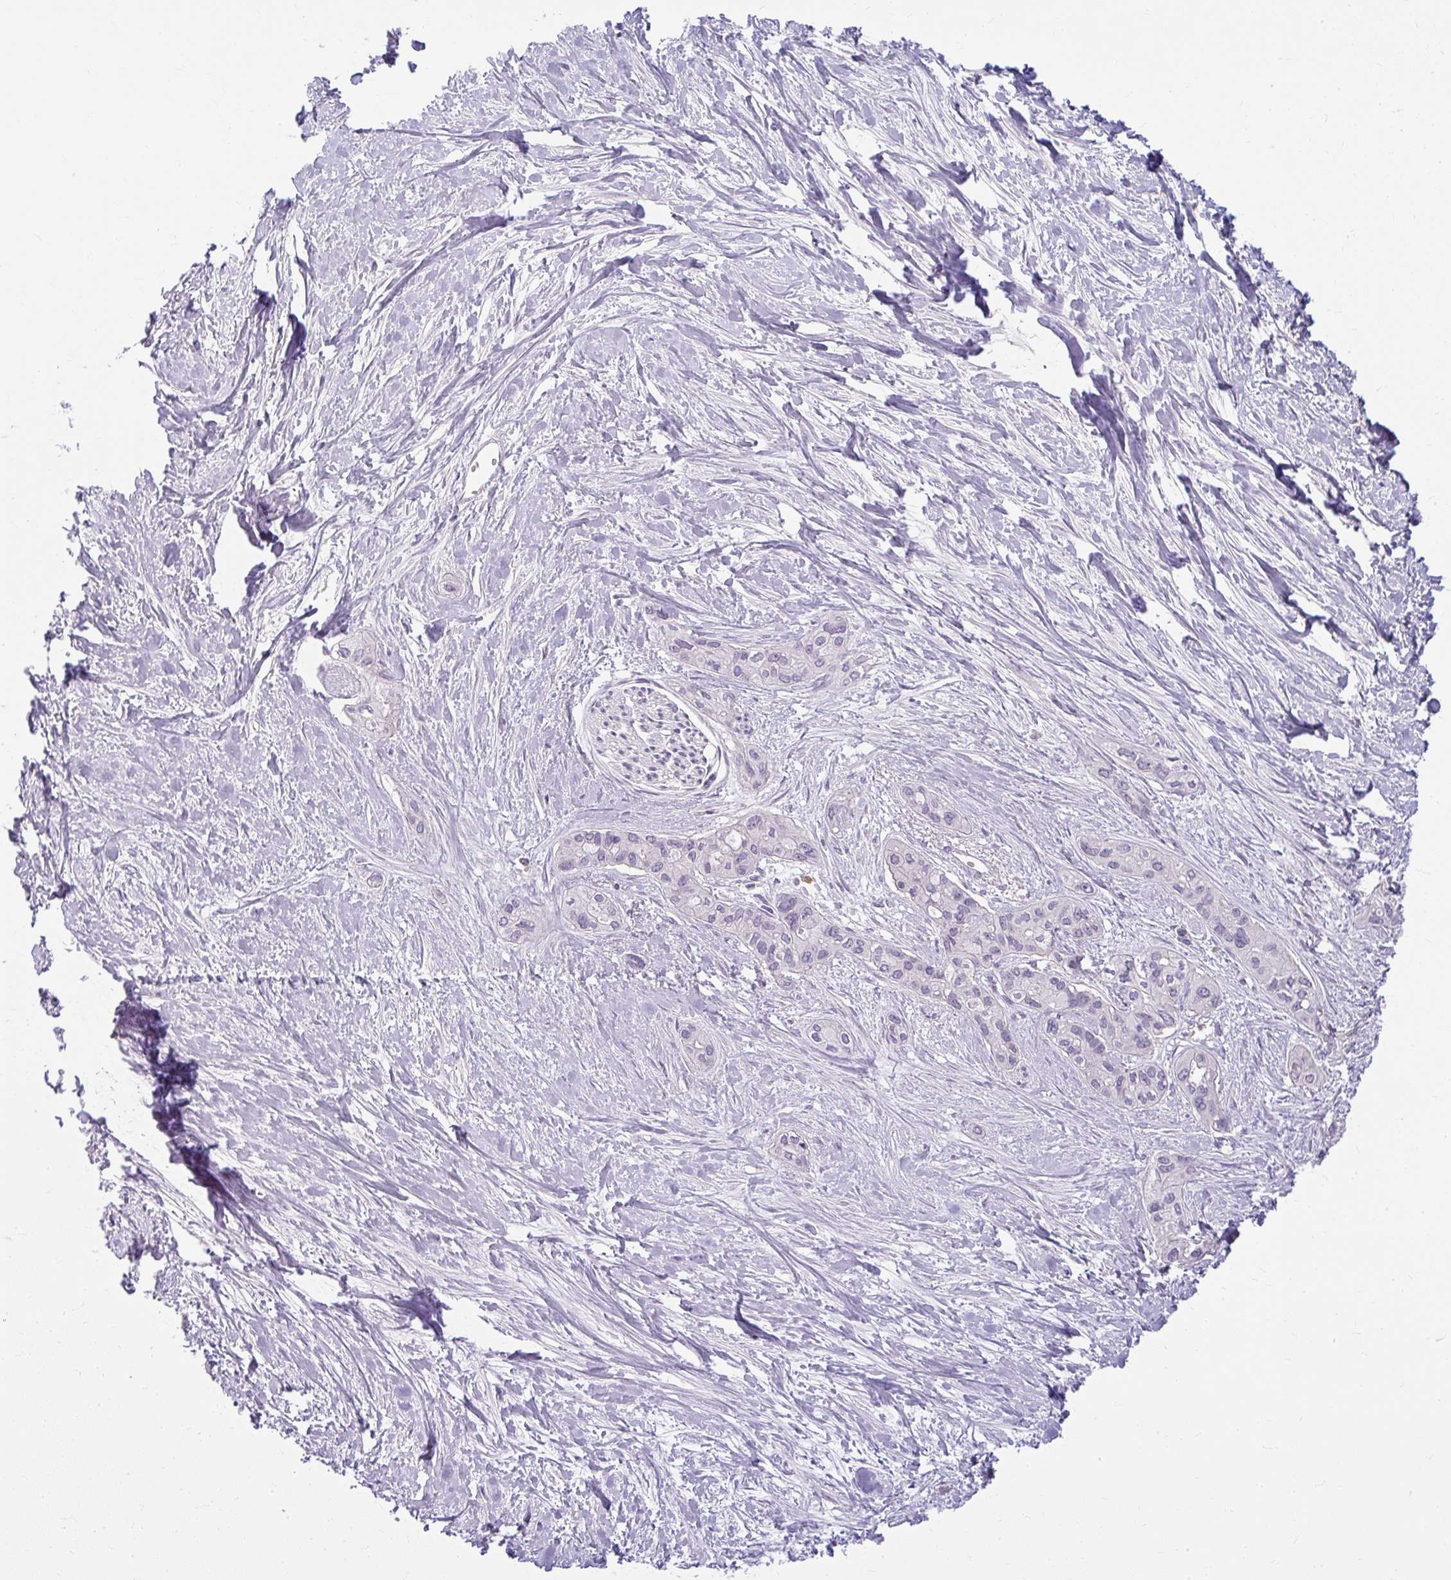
{"staining": {"intensity": "negative", "quantity": "none", "location": "none"}, "tissue": "pancreatic cancer", "cell_type": "Tumor cells", "image_type": "cancer", "snomed": [{"axis": "morphology", "description": "Adenocarcinoma, NOS"}, {"axis": "topography", "description": "Pancreas"}], "caption": "Tumor cells show no significant expression in adenocarcinoma (pancreatic). Nuclei are stained in blue.", "gene": "ZFYVE26", "patient": {"sex": "female", "age": 50}}